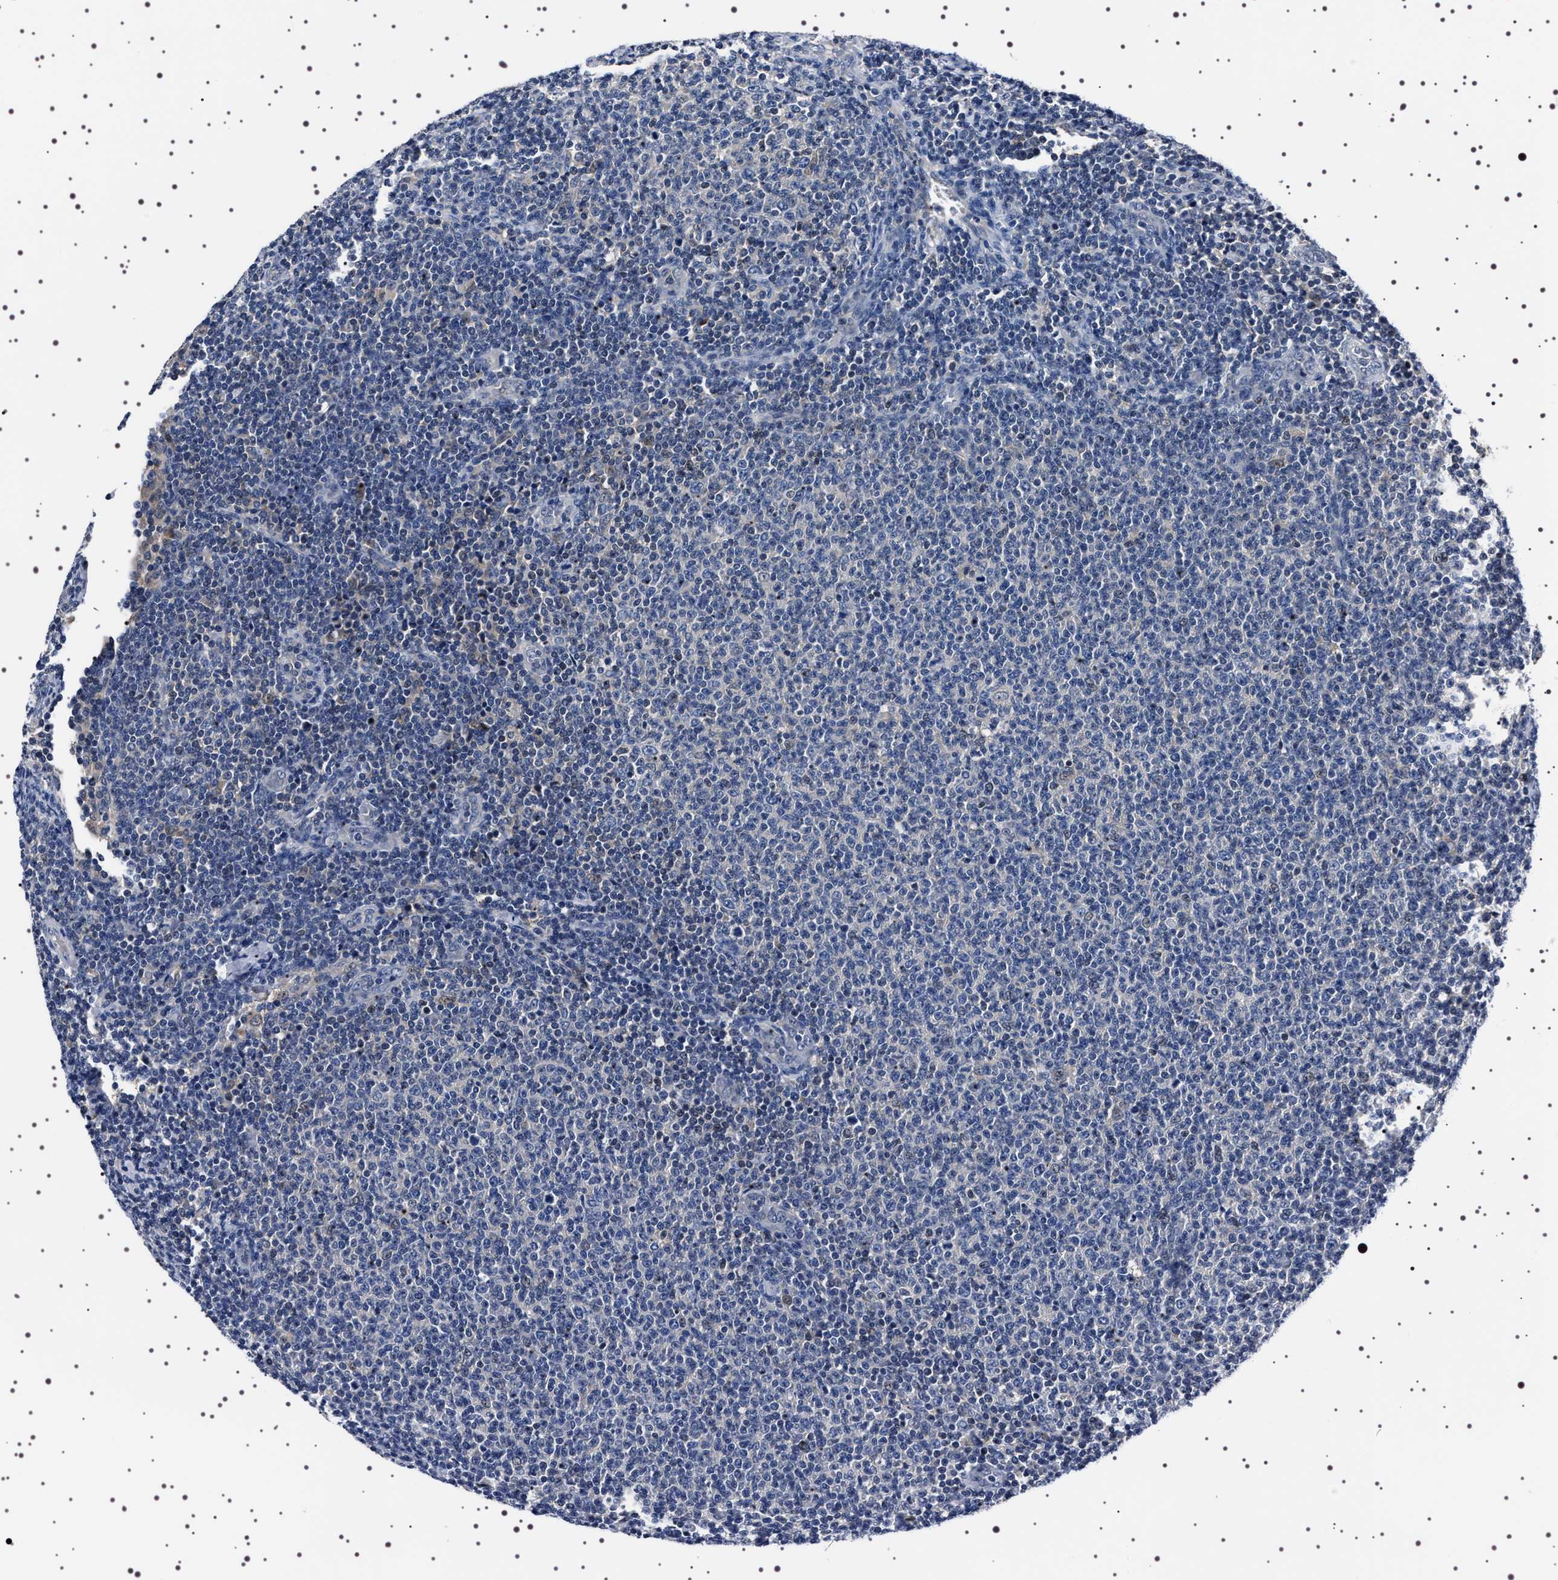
{"staining": {"intensity": "negative", "quantity": "none", "location": "none"}, "tissue": "lymphoma", "cell_type": "Tumor cells", "image_type": "cancer", "snomed": [{"axis": "morphology", "description": "Malignant lymphoma, non-Hodgkin's type, Low grade"}, {"axis": "topography", "description": "Lymph node"}], "caption": "Immunohistochemistry of lymphoma exhibits no expression in tumor cells. (IHC, brightfield microscopy, high magnification).", "gene": "TARBP1", "patient": {"sex": "male", "age": 66}}